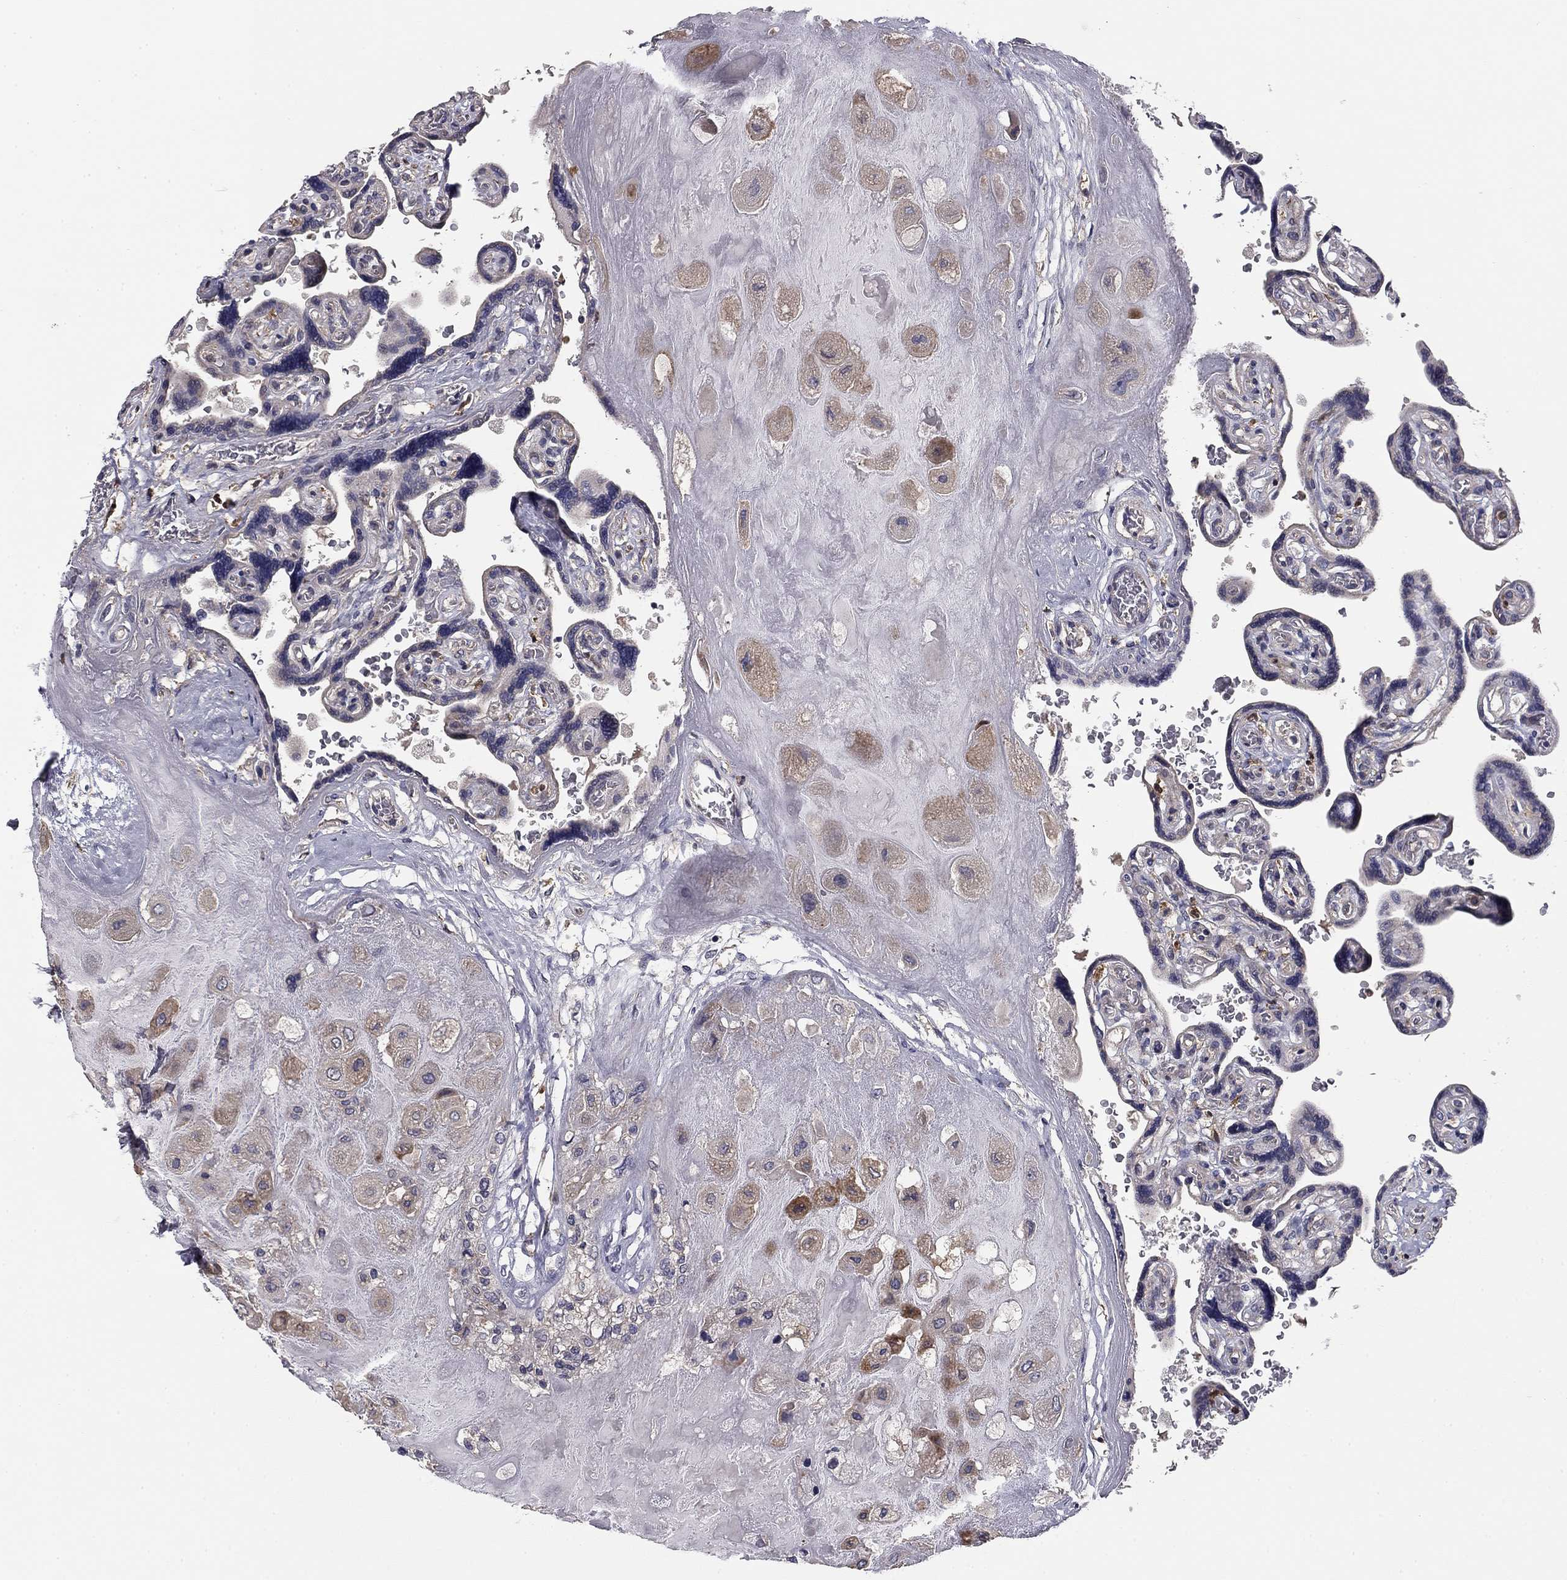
{"staining": {"intensity": "moderate", "quantity": "<25%", "location": "cytoplasmic/membranous"}, "tissue": "placenta", "cell_type": "Decidual cells", "image_type": "normal", "snomed": [{"axis": "morphology", "description": "Normal tissue, NOS"}, {"axis": "topography", "description": "Placenta"}], "caption": "Immunohistochemistry (IHC) staining of unremarkable placenta, which demonstrates low levels of moderate cytoplasmic/membranous positivity in approximately <25% of decidual cells indicating moderate cytoplasmic/membranous protein staining. The staining was performed using DAB (brown) for protein detection and nuclei were counterstained in hematoxylin (blue).", "gene": "PLCB2", "patient": {"sex": "female", "age": 32}}